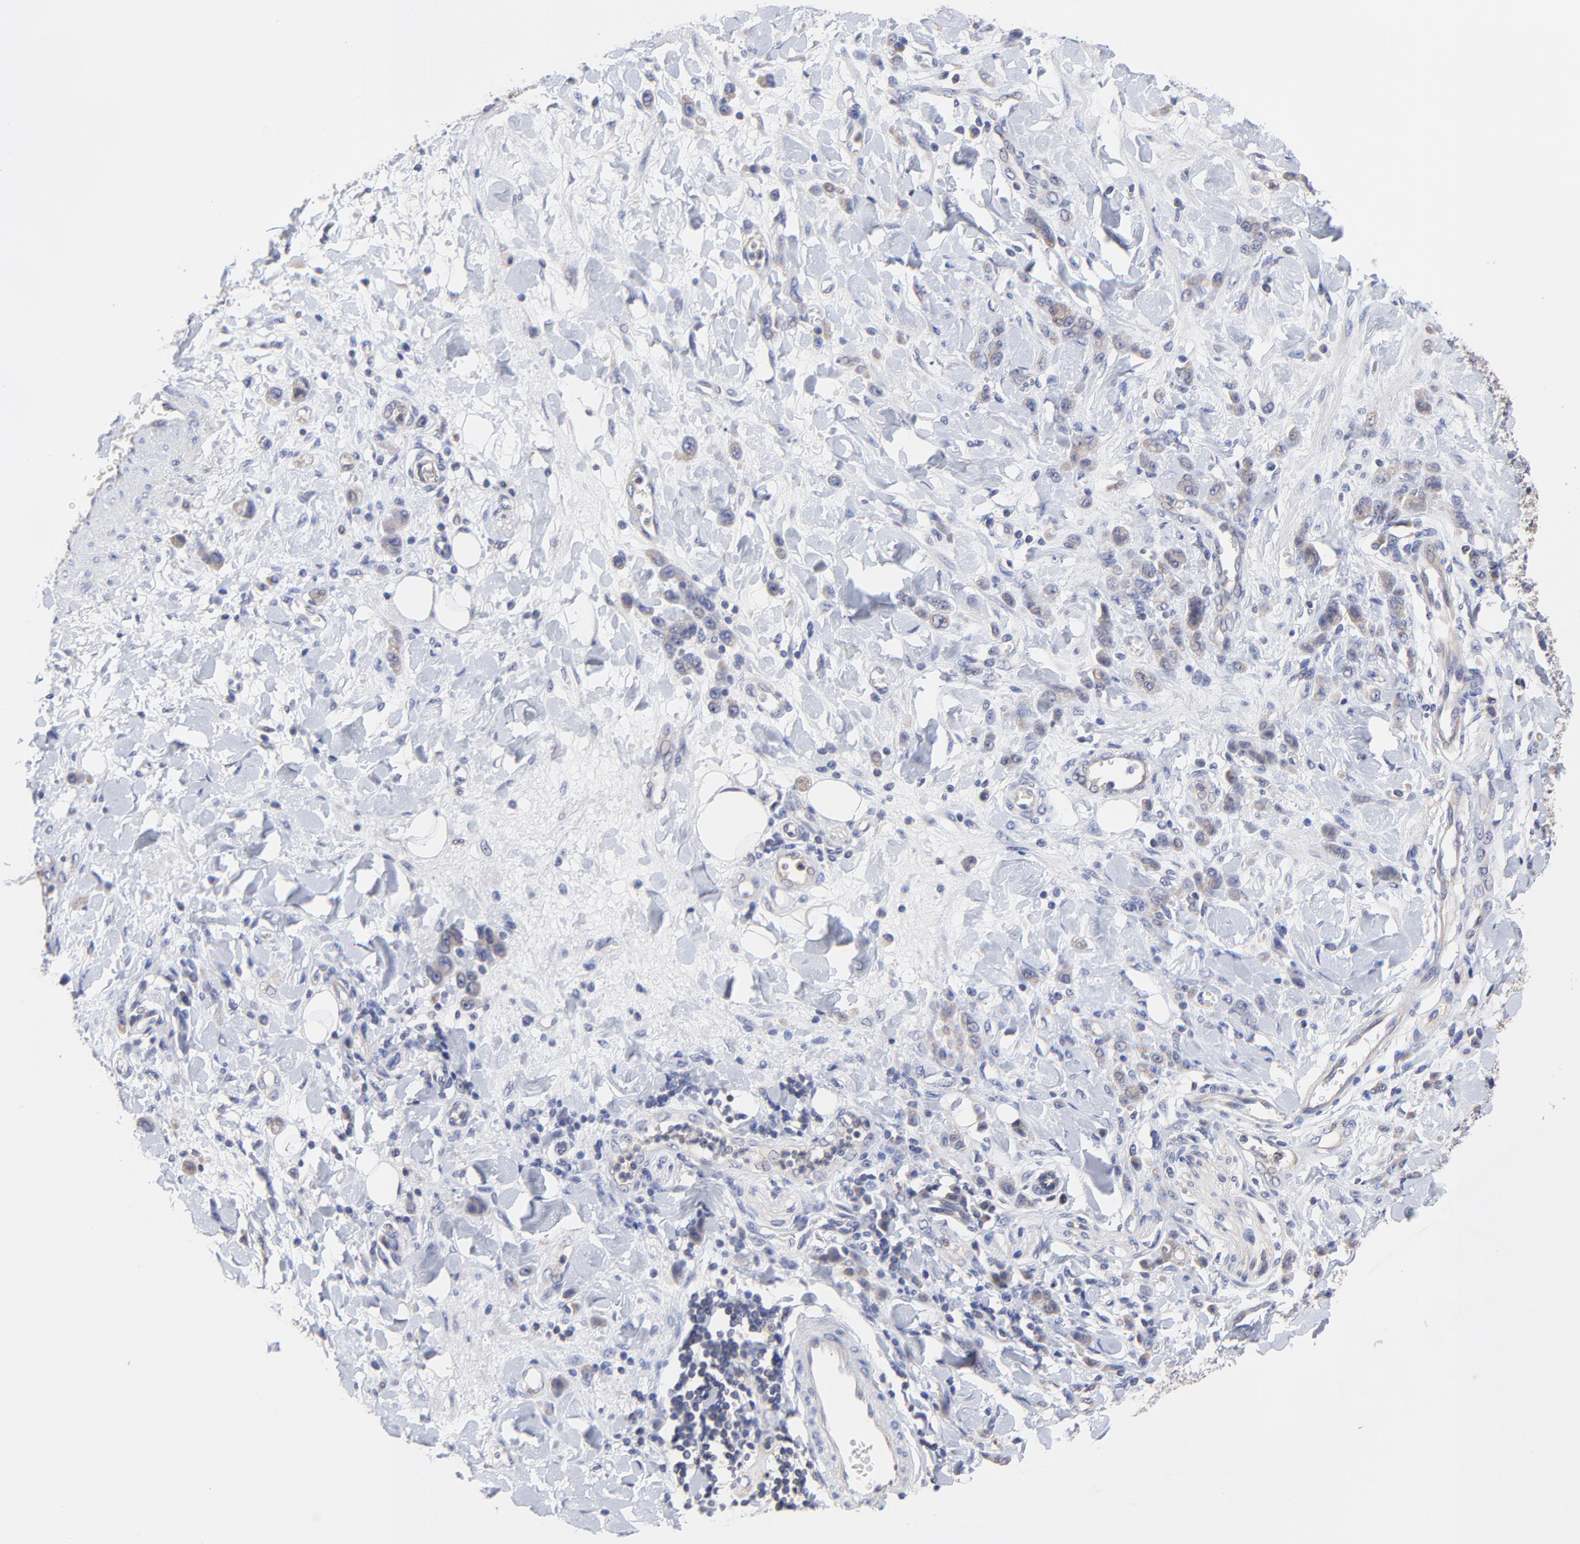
{"staining": {"intensity": "weak", "quantity": ">75%", "location": "cytoplasmic/membranous"}, "tissue": "stomach cancer", "cell_type": "Tumor cells", "image_type": "cancer", "snomed": [{"axis": "morphology", "description": "Normal tissue, NOS"}, {"axis": "morphology", "description": "Adenocarcinoma, NOS"}, {"axis": "topography", "description": "Stomach"}], "caption": "About >75% of tumor cells in stomach cancer demonstrate weak cytoplasmic/membranous protein positivity as visualized by brown immunohistochemical staining.", "gene": "PCMT1", "patient": {"sex": "male", "age": 82}}